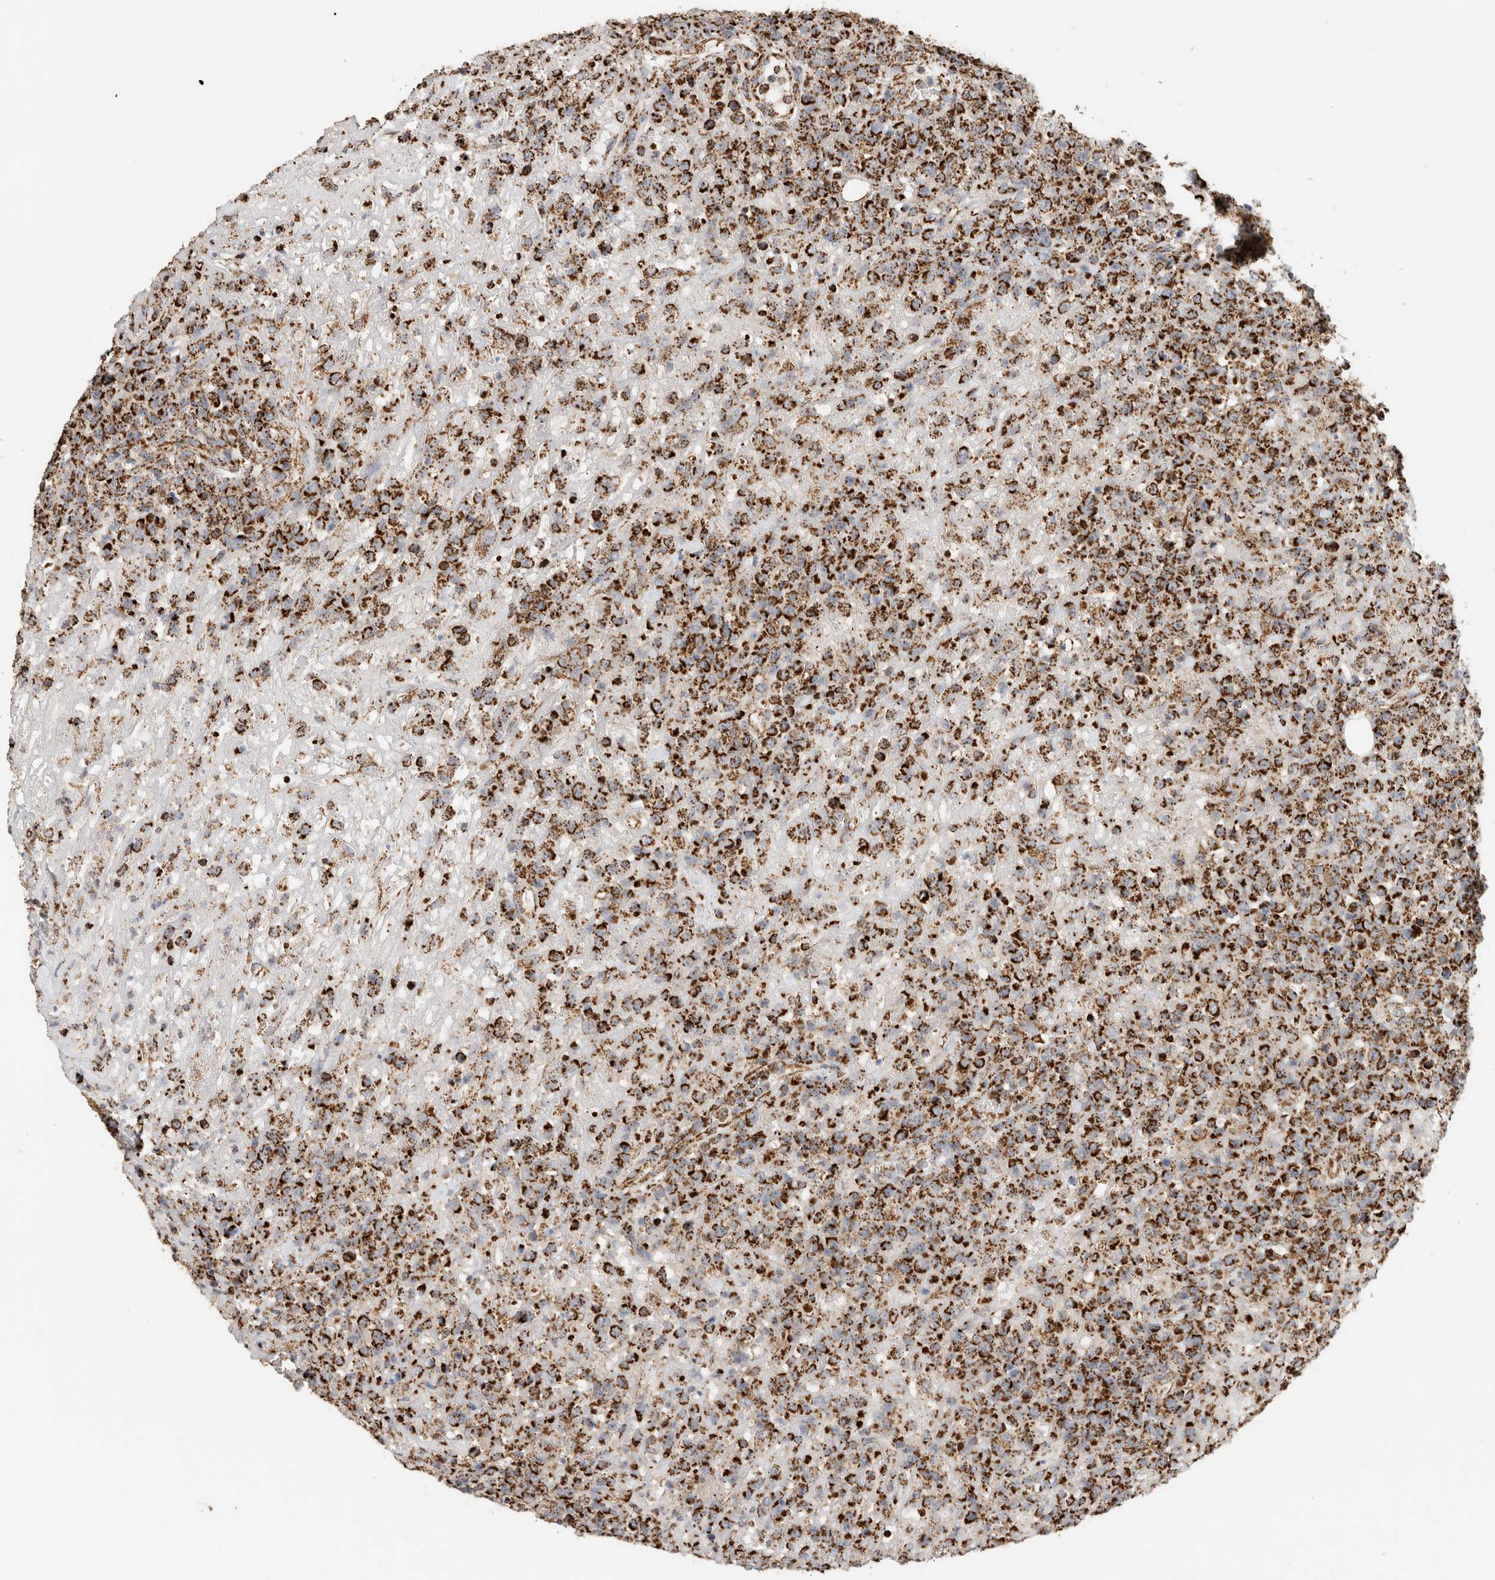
{"staining": {"intensity": "strong", "quantity": ">75%", "location": "cytoplasmic/membranous"}, "tissue": "lymphoma", "cell_type": "Tumor cells", "image_type": "cancer", "snomed": [{"axis": "morphology", "description": "Malignant lymphoma, non-Hodgkin's type, High grade"}, {"axis": "topography", "description": "Colon"}], "caption": "Protein analysis of high-grade malignant lymphoma, non-Hodgkin's type tissue reveals strong cytoplasmic/membranous staining in about >75% of tumor cells.", "gene": "C1QBP", "patient": {"sex": "female", "age": 53}}